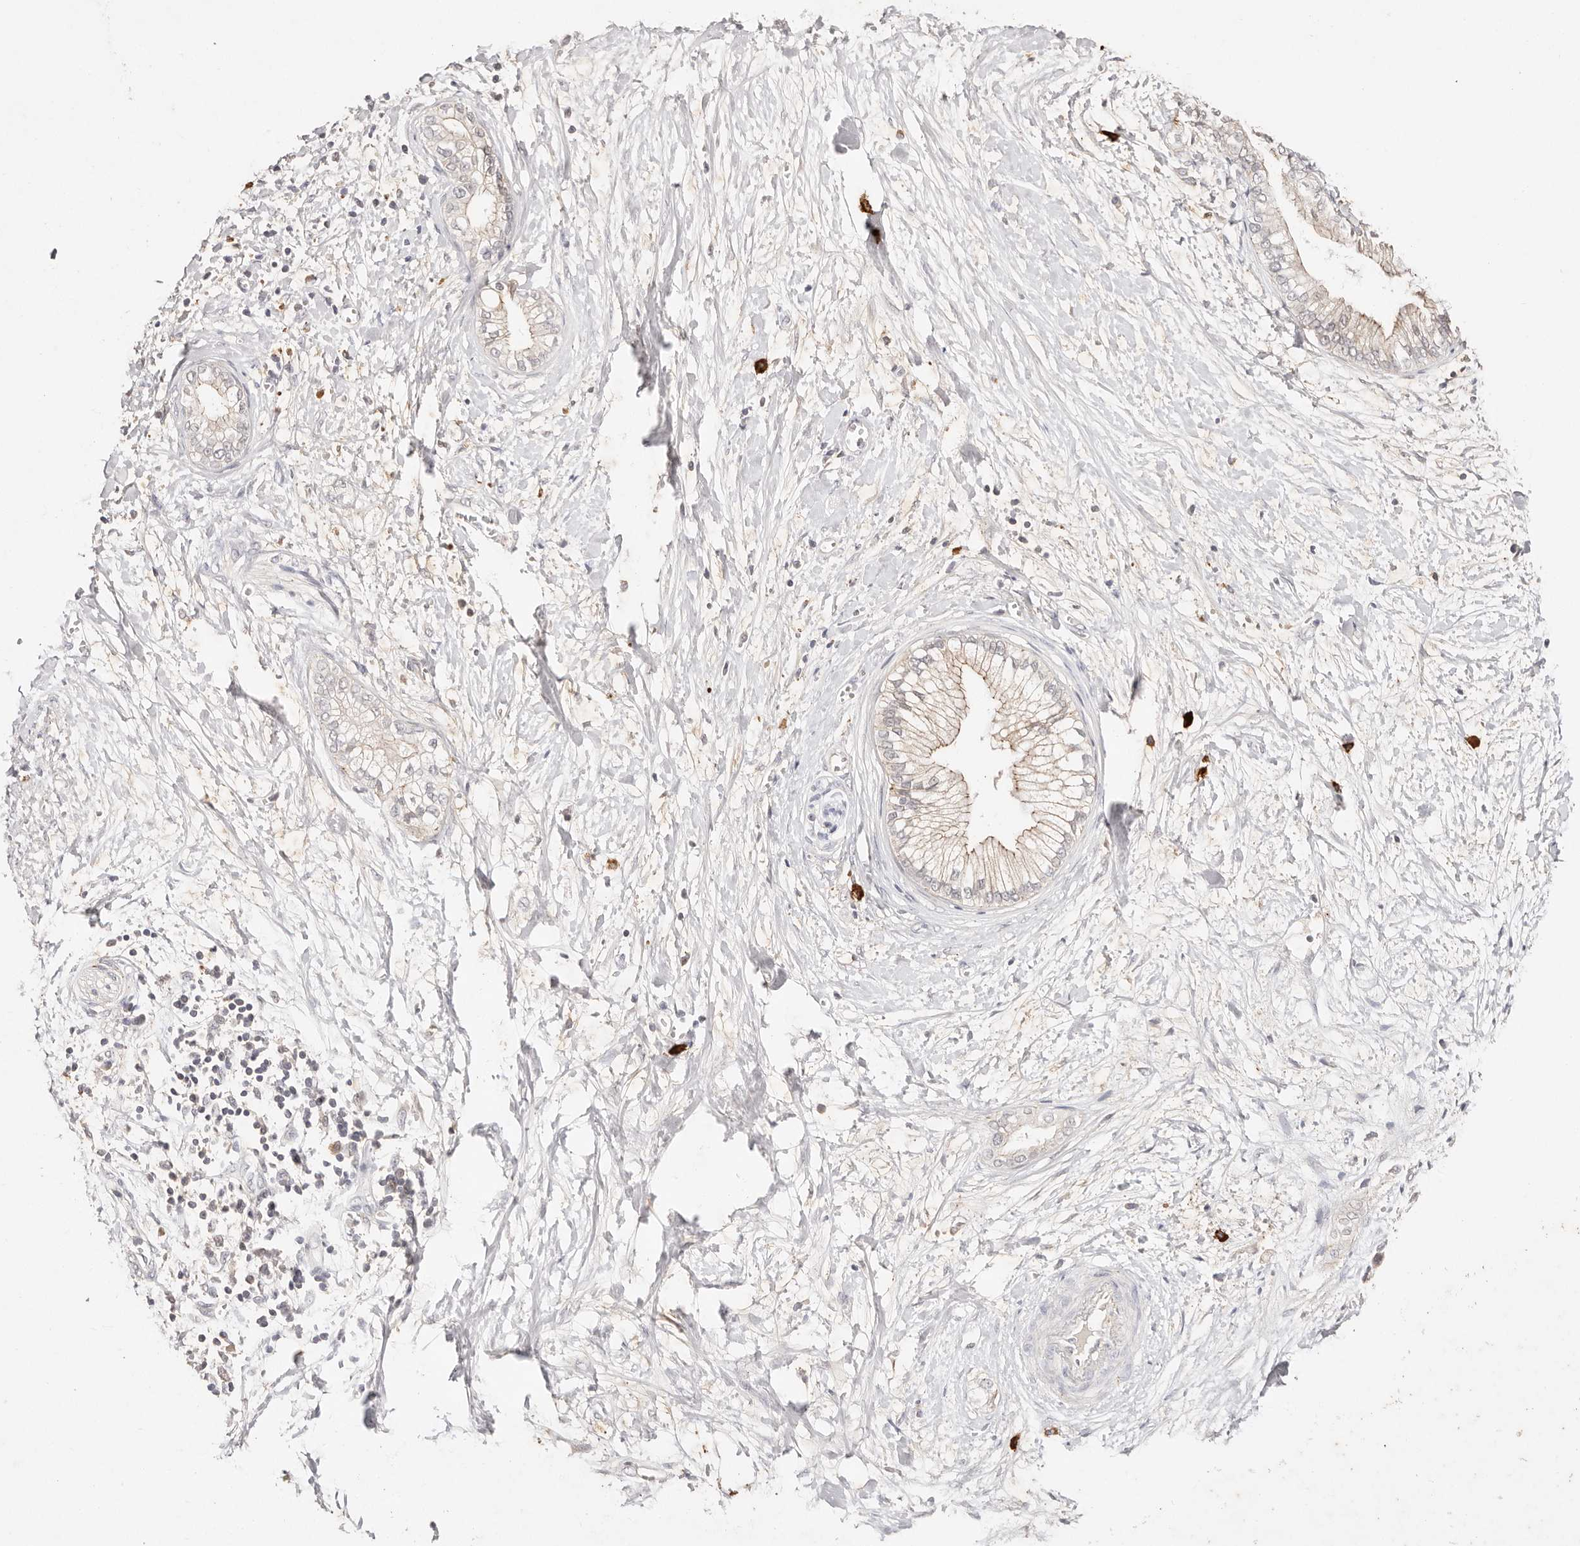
{"staining": {"intensity": "weak", "quantity": "<25%", "location": "cytoplasmic/membranous"}, "tissue": "pancreatic cancer", "cell_type": "Tumor cells", "image_type": "cancer", "snomed": [{"axis": "morphology", "description": "Adenocarcinoma, NOS"}, {"axis": "topography", "description": "Pancreas"}], "caption": "IHC image of human pancreatic adenocarcinoma stained for a protein (brown), which exhibits no positivity in tumor cells.", "gene": "CXADR", "patient": {"sex": "male", "age": 68}}